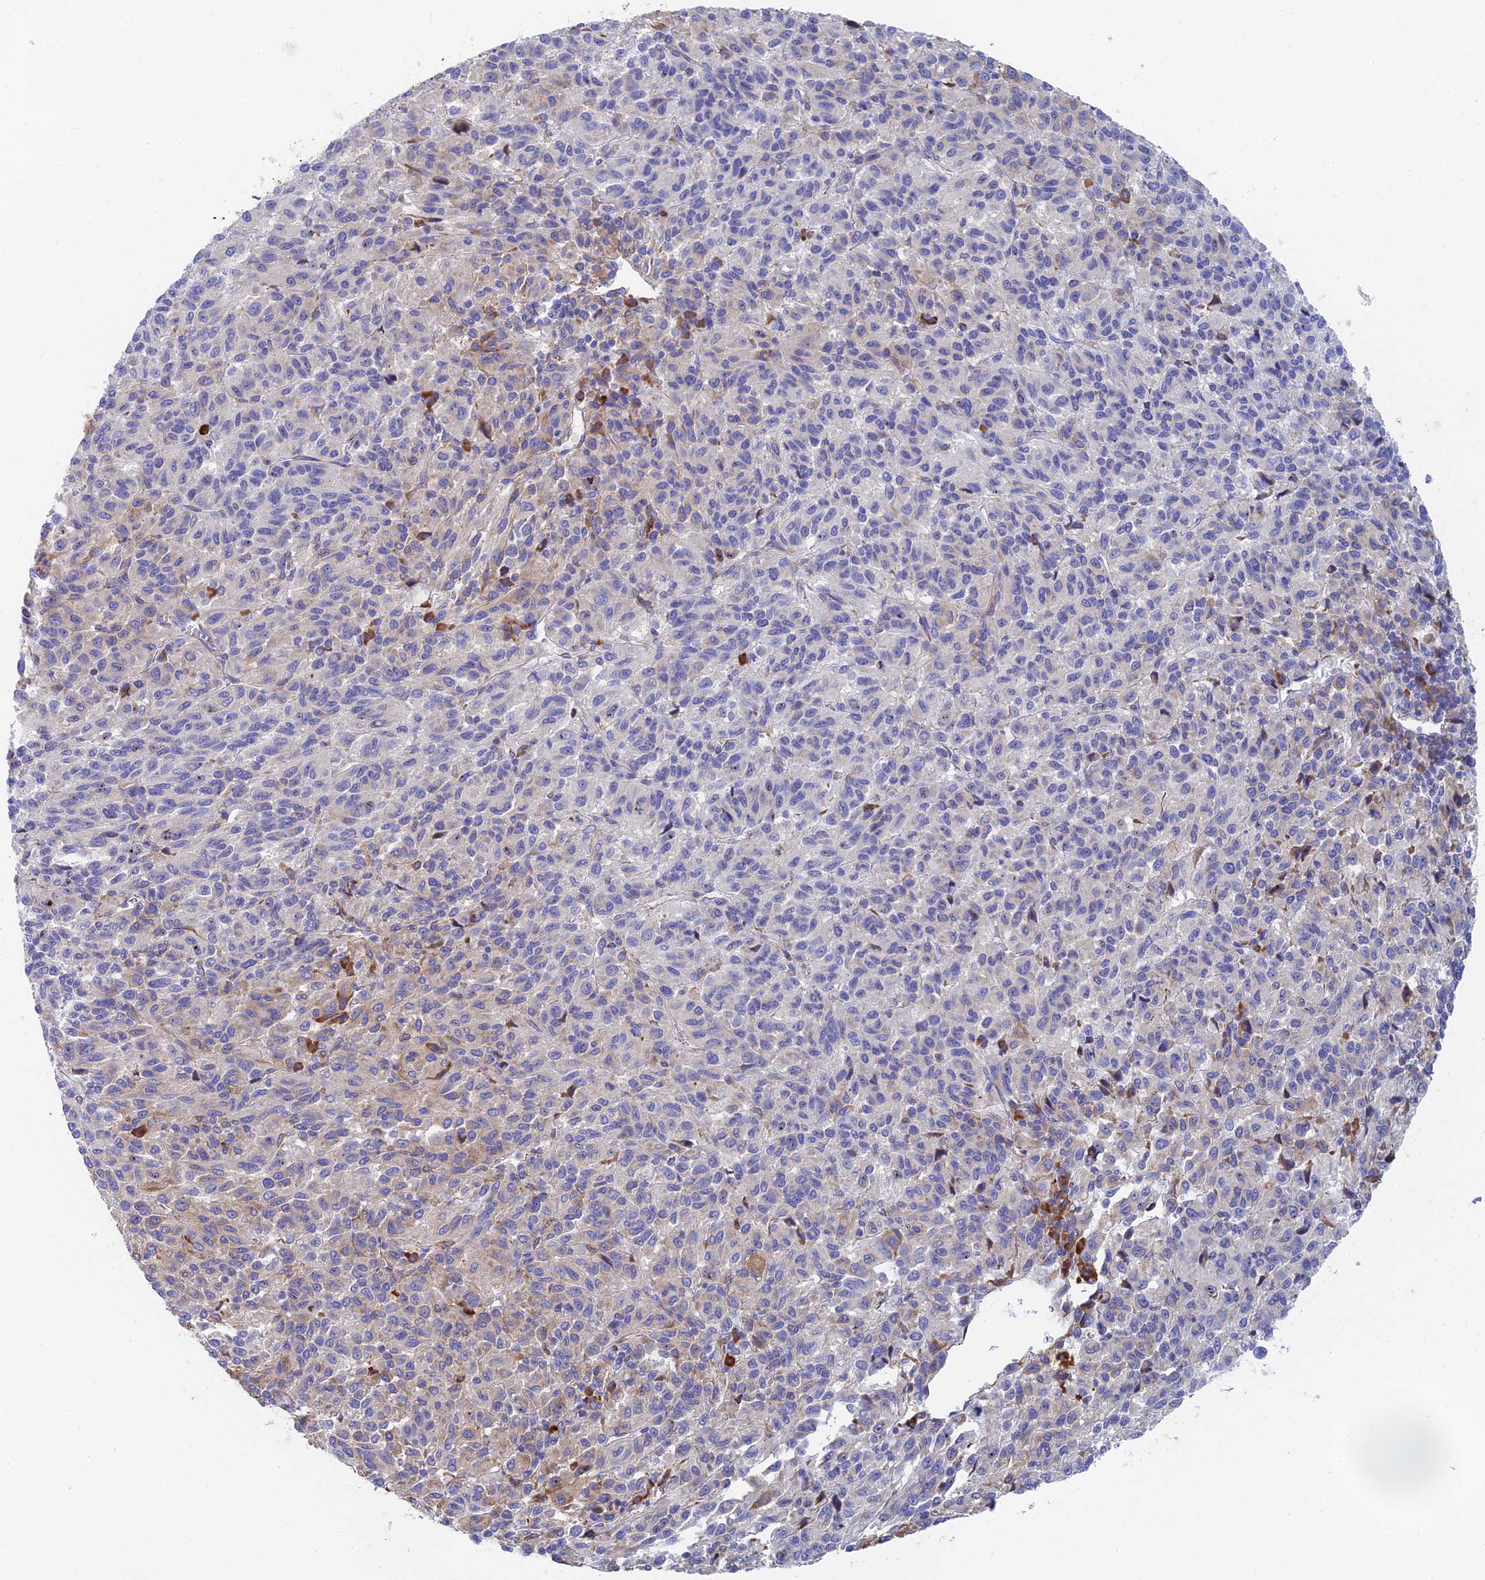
{"staining": {"intensity": "weak", "quantity": "<25%", "location": "cytoplasmic/membranous"}, "tissue": "melanoma", "cell_type": "Tumor cells", "image_type": "cancer", "snomed": [{"axis": "morphology", "description": "Malignant melanoma, Metastatic site"}, {"axis": "topography", "description": "Lung"}], "caption": "The histopathology image displays no staining of tumor cells in malignant melanoma (metastatic site).", "gene": "WDR35", "patient": {"sex": "male", "age": 64}}